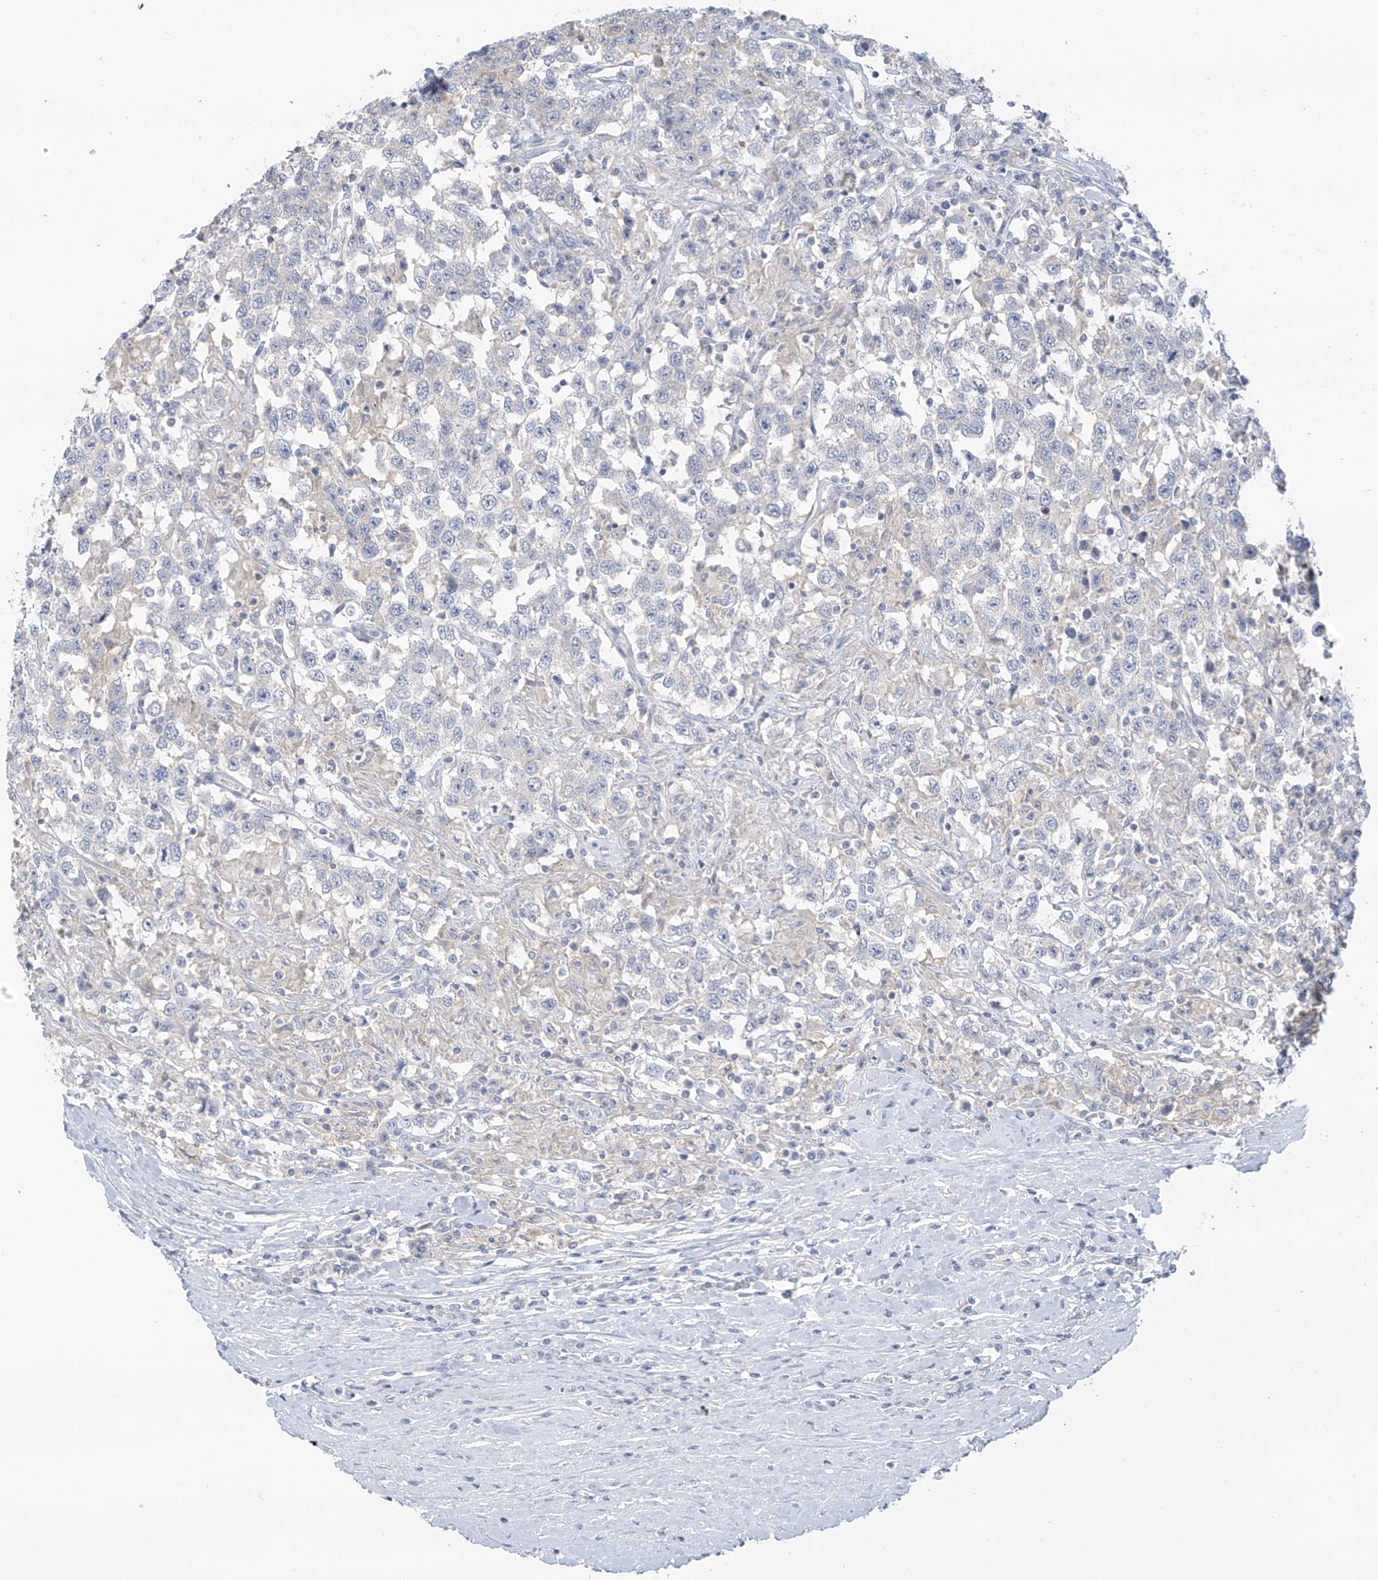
{"staining": {"intensity": "negative", "quantity": "none", "location": "none"}, "tissue": "testis cancer", "cell_type": "Tumor cells", "image_type": "cancer", "snomed": [{"axis": "morphology", "description": "Seminoma, NOS"}, {"axis": "topography", "description": "Testis"}], "caption": "The histopathology image exhibits no significant staining in tumor cells of testis cancer. Brightfield microscopy of immunohistochemistry stained with DAB (brown) and hematoxylin (blue), captured at high magnification.", "gene": "SLC6A12", "patient": {"sex": "male", "age": 41}}